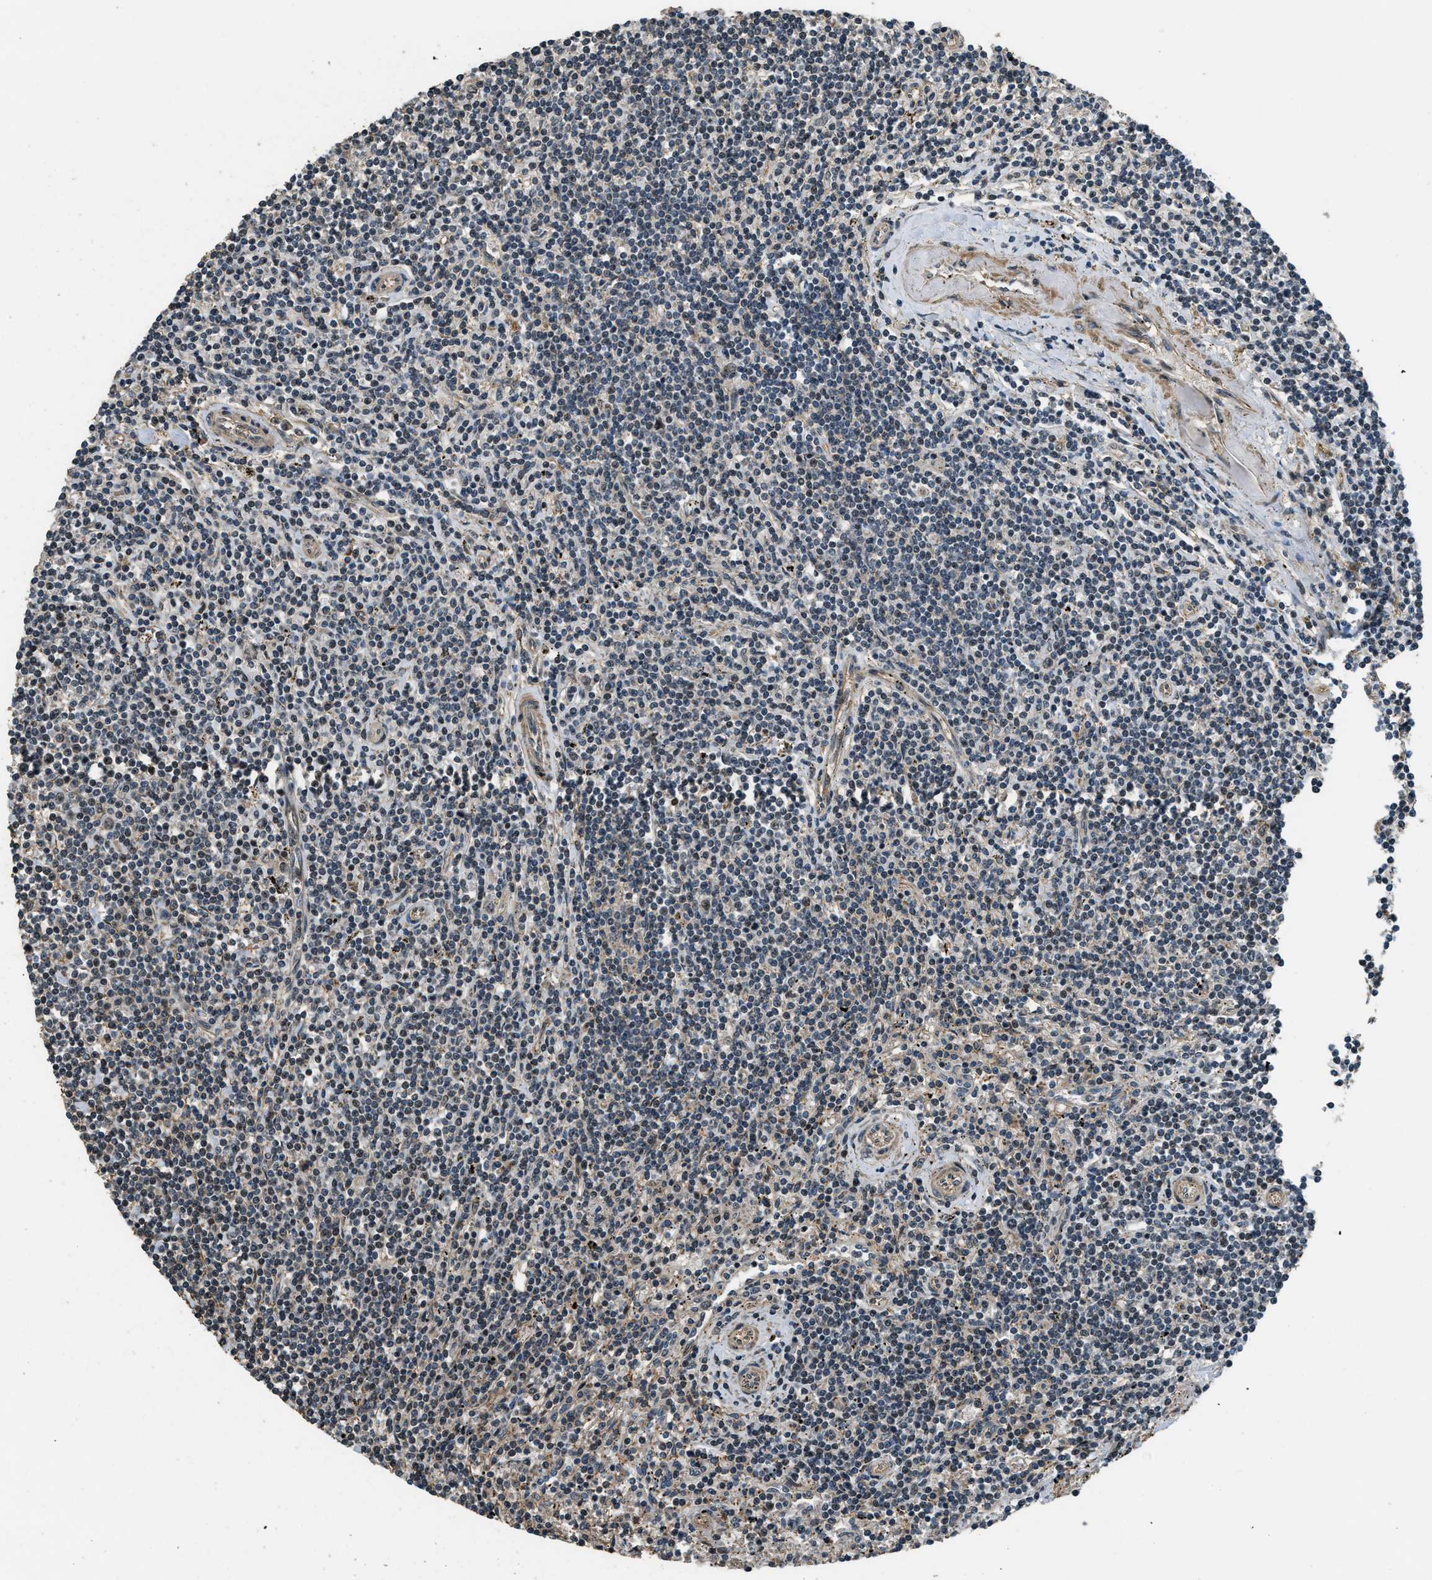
{"staining": {"intensity": "weak", "quantity": "25%-75%", "location": "nuclear"}, "tissue": "lymphoma", "cell_type": "Tumor cells", "image_type": "cancer", "snomed": [{"axis": "morphology", "description": "Malignant lymphoma, non-Hodgkin's type, Low grade"}, {"axis": "topography", "description": "Spleen"}], "caption": "Lymphoma stained with a protein marker reveals weak staining in tumor cells.", "gene": "MED21", "patient": {"sex": "male", "age": 76}}